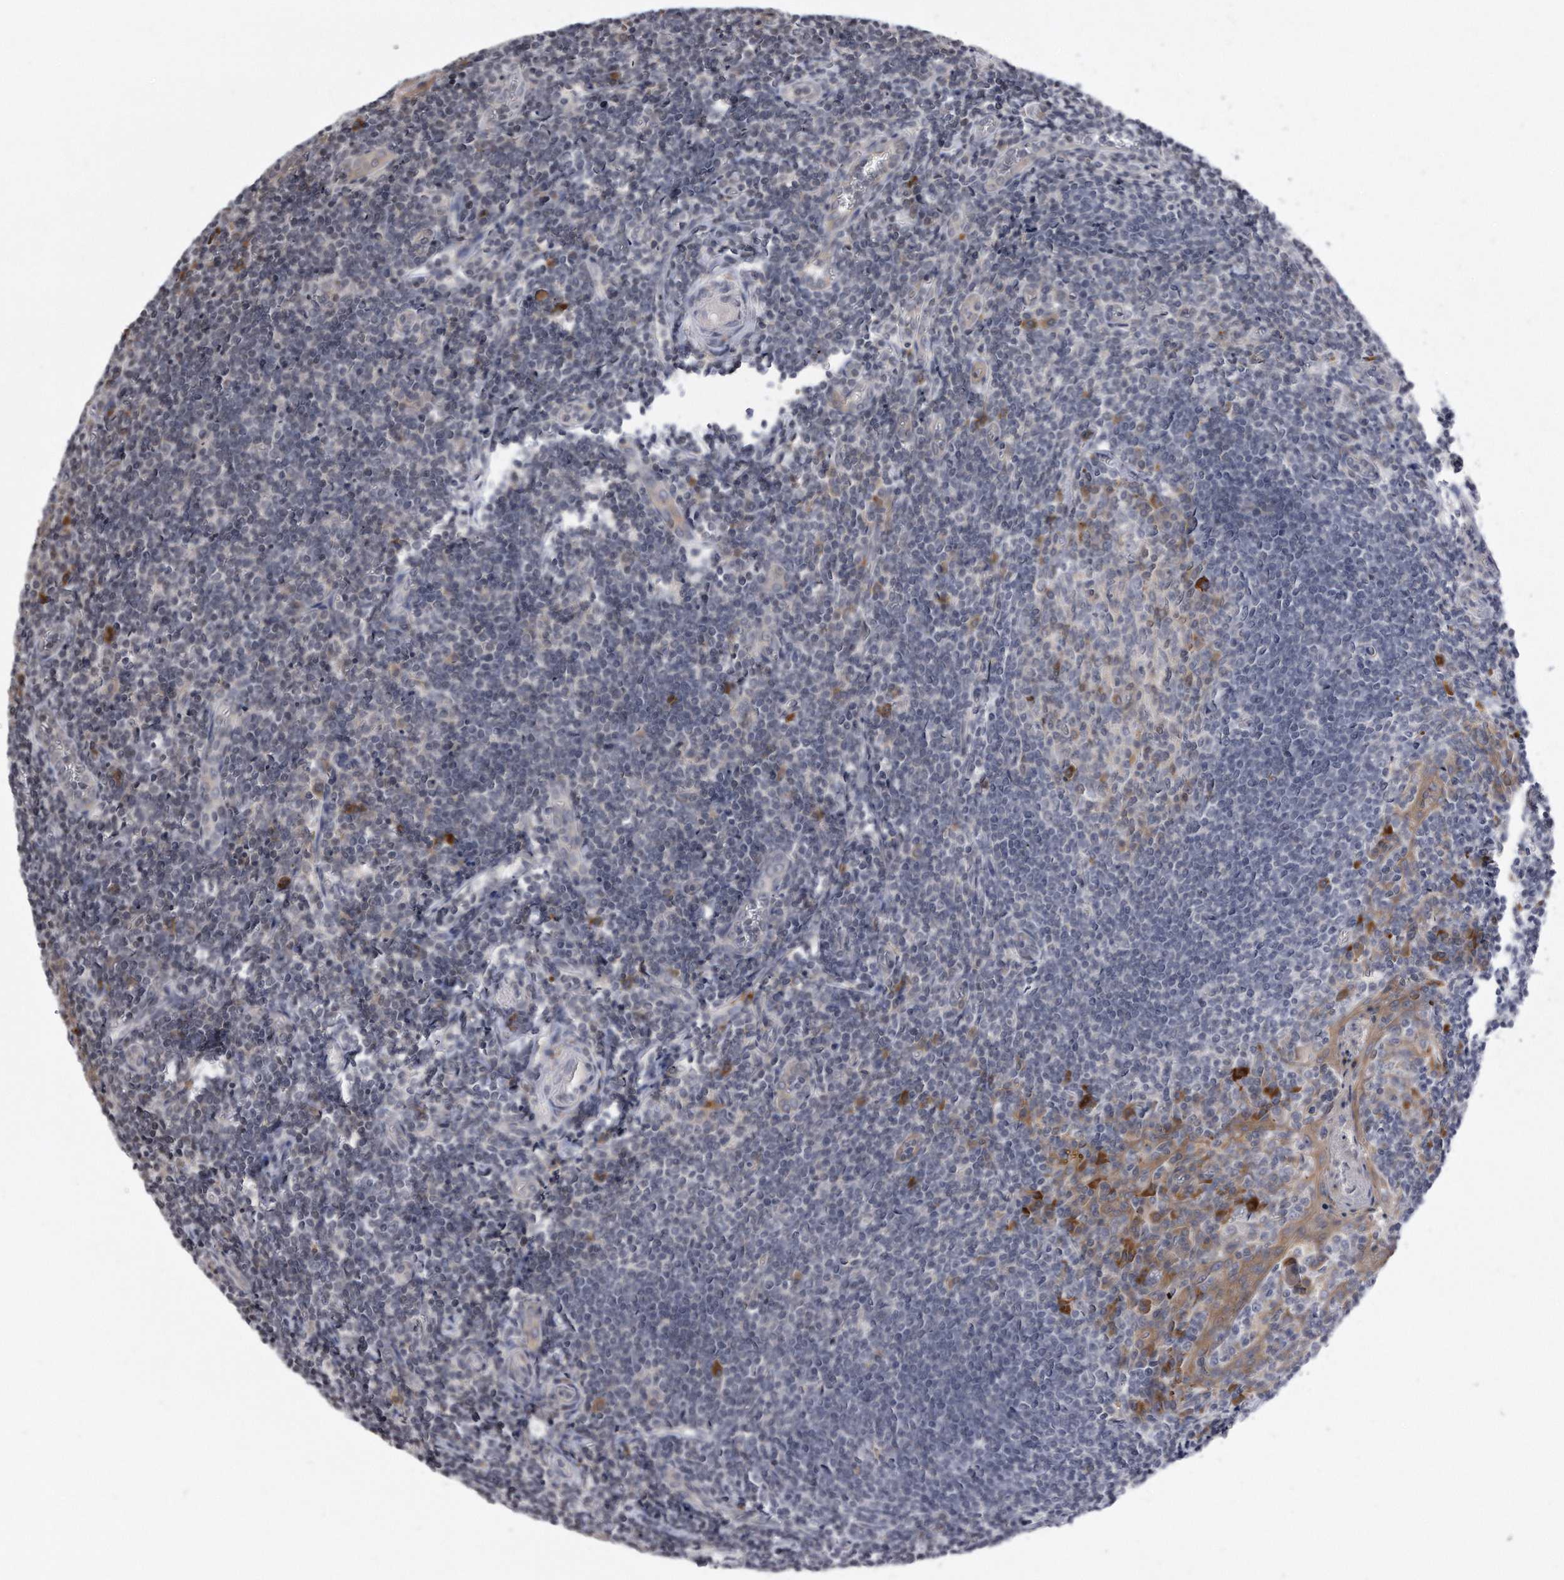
{"staining": {"intensity": "negative", "quantity": "none", "location": "none"}, "tissue": "tonsil", "cell_type": "Germinal center cells", "image_type": "normal", "snomed": [{"axis": "morphology", "description": "Normal tissue, NOS"}, {"axis": "topography", "description": "Tonsil"}], "caption": "Unremarkable tonsil was stained to show a protein in brown. There is no significant expression in germinal center cells. Brightfield microscopy of immunohistochemistry (IHC) stained with DAB (3,3'-diaminobenzidine) (brown) and hematoxylin (blue), captured at high magnification.", "gene": "DAB1", "patient": {"sex": "male", "age": 27}}